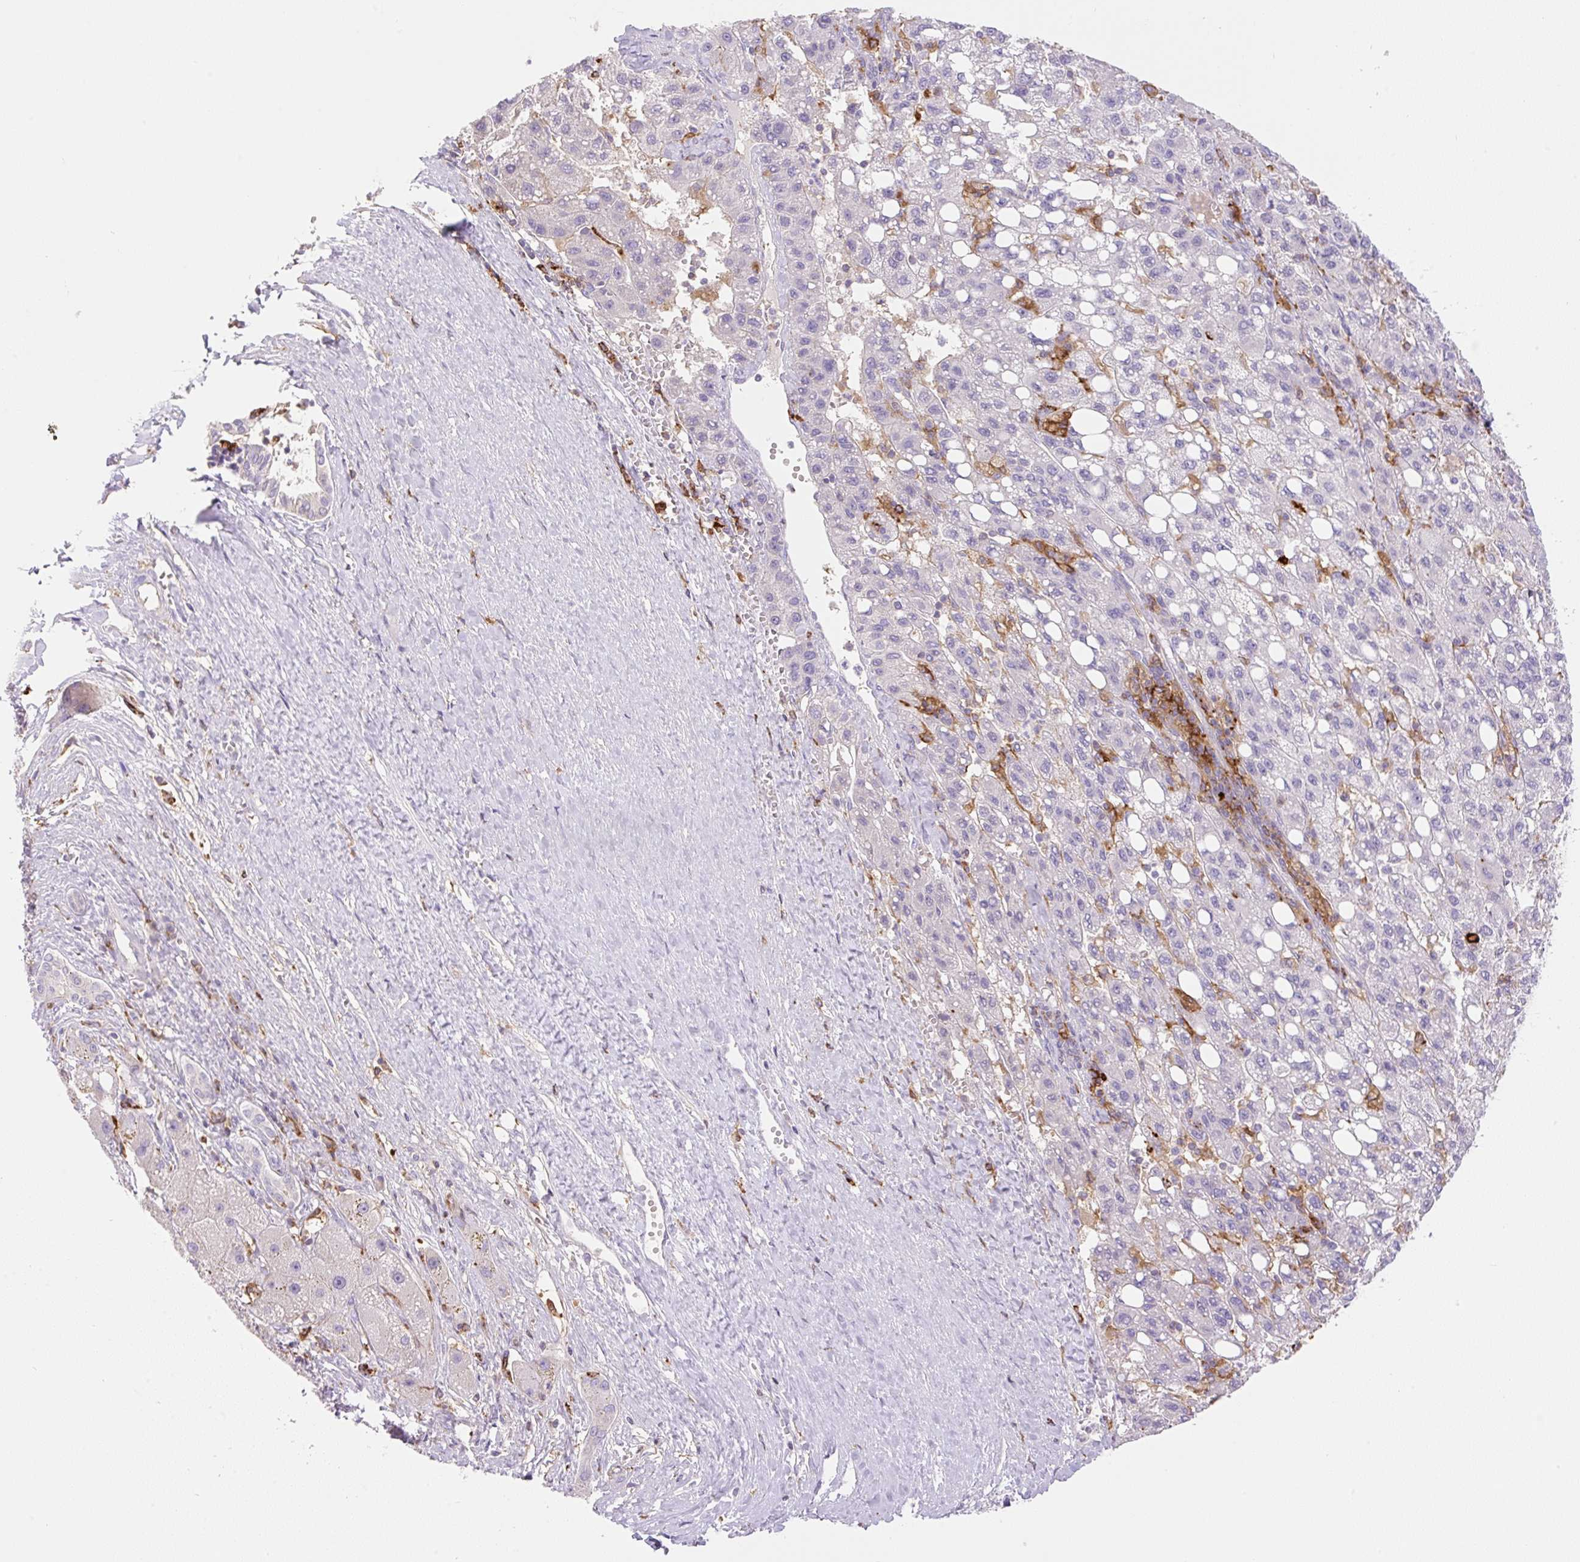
{"staining": {"intensity": "negative", "quantity": "none", "location": "none"}, "tissue": "liver cancer", "cell_type": "Tumor cells", "image_type": "cancer", "snomed": [{"axis": "morphology", "description": "Carcinoma, Hepatocellular, NOS"}, {"axis": "topography", "description": "Liver"}], "caption": "This is a image of IHC staining of hepatocellular carcinoma (liver), which shows no staining in tumor cells.", "gene": "TDRD15", "patient": {"sex": "female", "age": 82}}